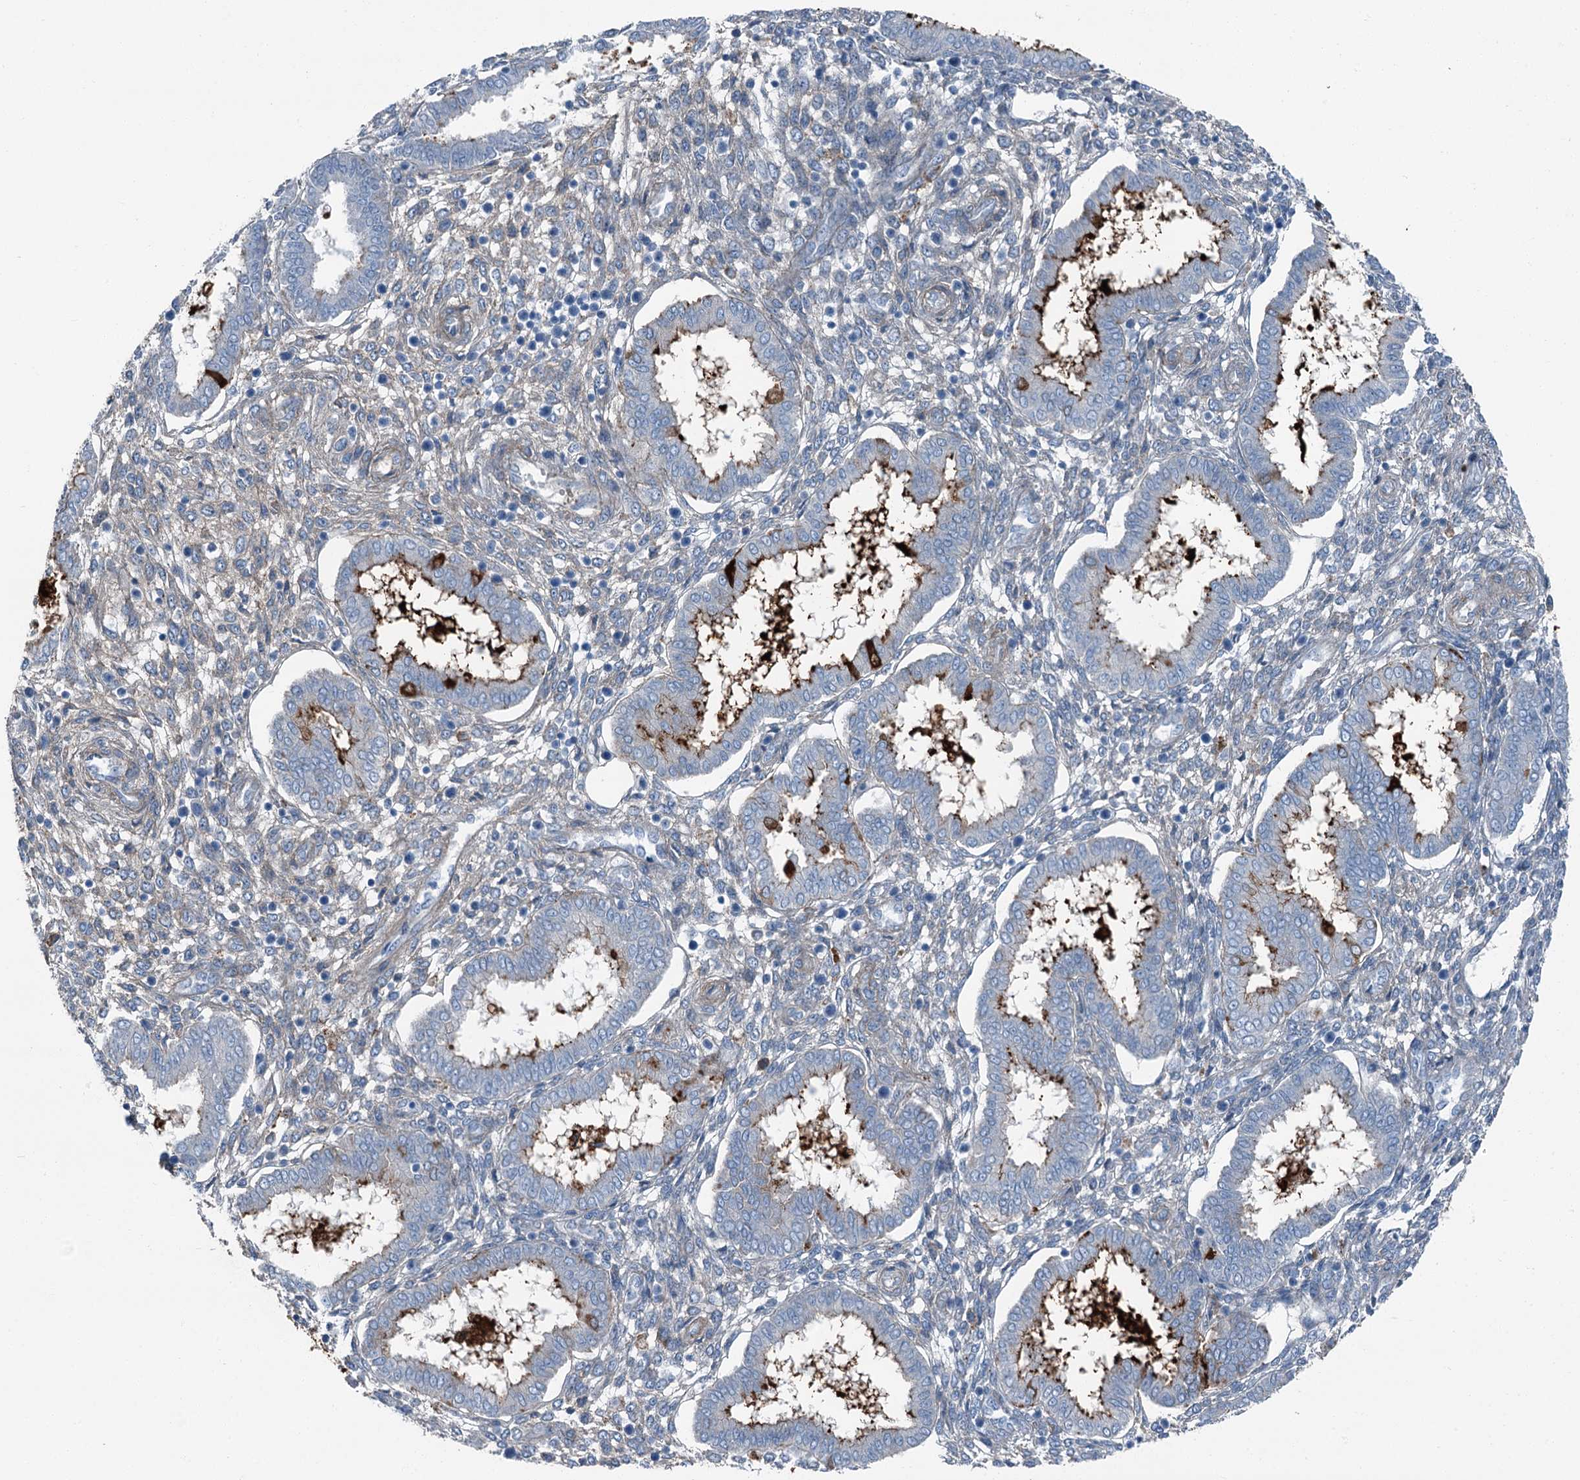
{"staining": {"intensity": "negative", "quantity": "none", "location": "none"}, "tissue": "endometrium", "cell_type": "Cells in endometrial stroma", "image_type": "normal", "snomed": [{"axis": "morphology", "description": "Normal tissue, NOS"}, {"axis": "topography", "description": "Endometrium"}], "caption": "A histopathology image of endometrium stained for a protein exhibits no brown staining in cells in endometrial stroma.", "gene": "AXL", "patient": {"sex": "female", "age": 24}}